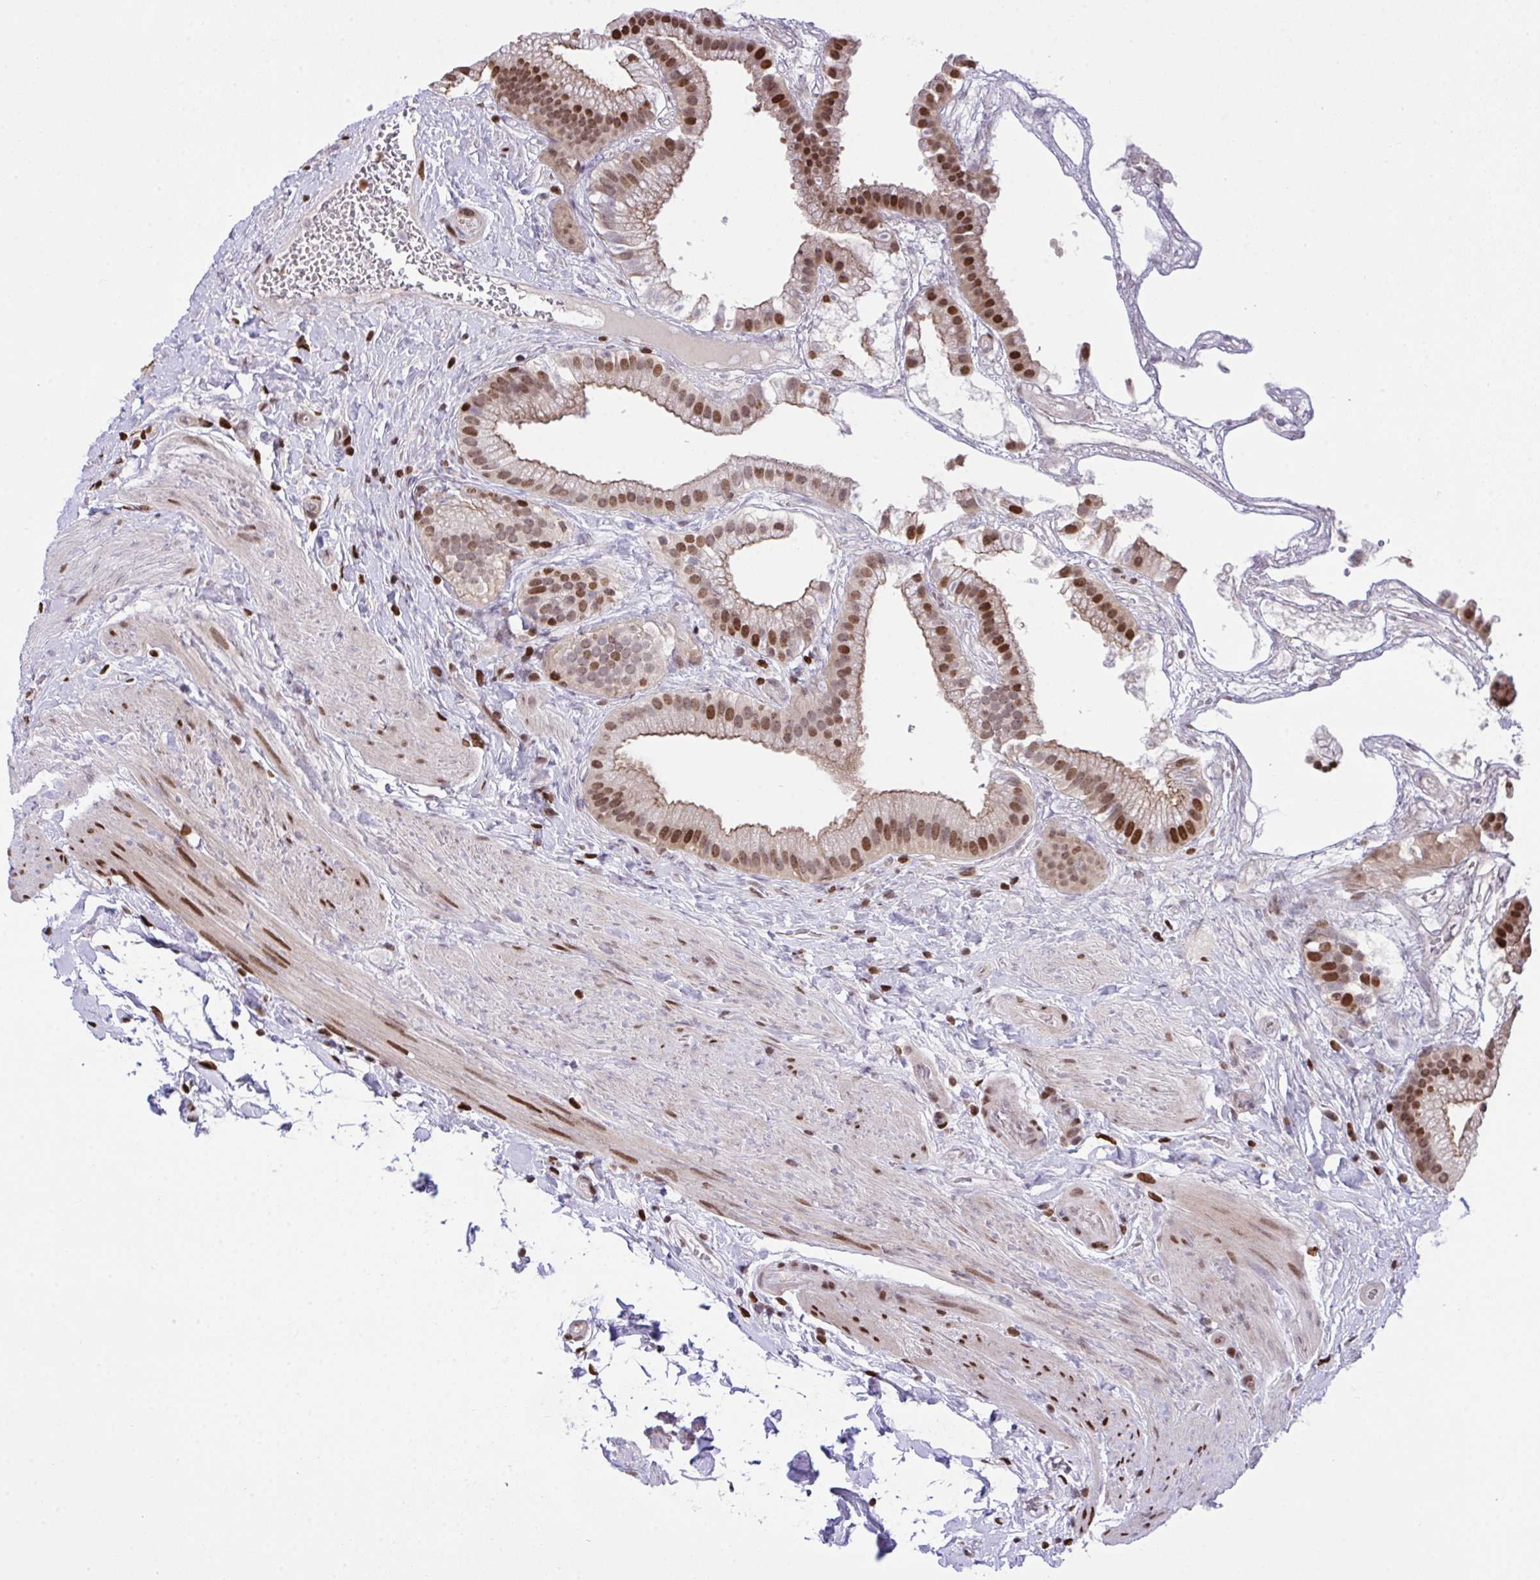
{"staining": {"intensity": "moderate", "quantity": ">75%", "location": "cytoplasmic/membranous,nuclear"}, "tissue": "gallbladder", "cell_type": "Glandular cells", "image_type": "normal", "snomed": [{"axis": "morphology", "description": "Normal tissue, NOS"}, {"axis": "topography", "description": "Gallbladder"}], "caption": "Immunohistochemistry (IHC) image of normal human gallbladder stained for a protein (brown), which displays medium levels of moderate cytoplasmic/membranous,nuclear staining in approximately >75% of glandular cells.", "gene": "RAPGEF5", "patient": {"sex": "female", "age": 63}}